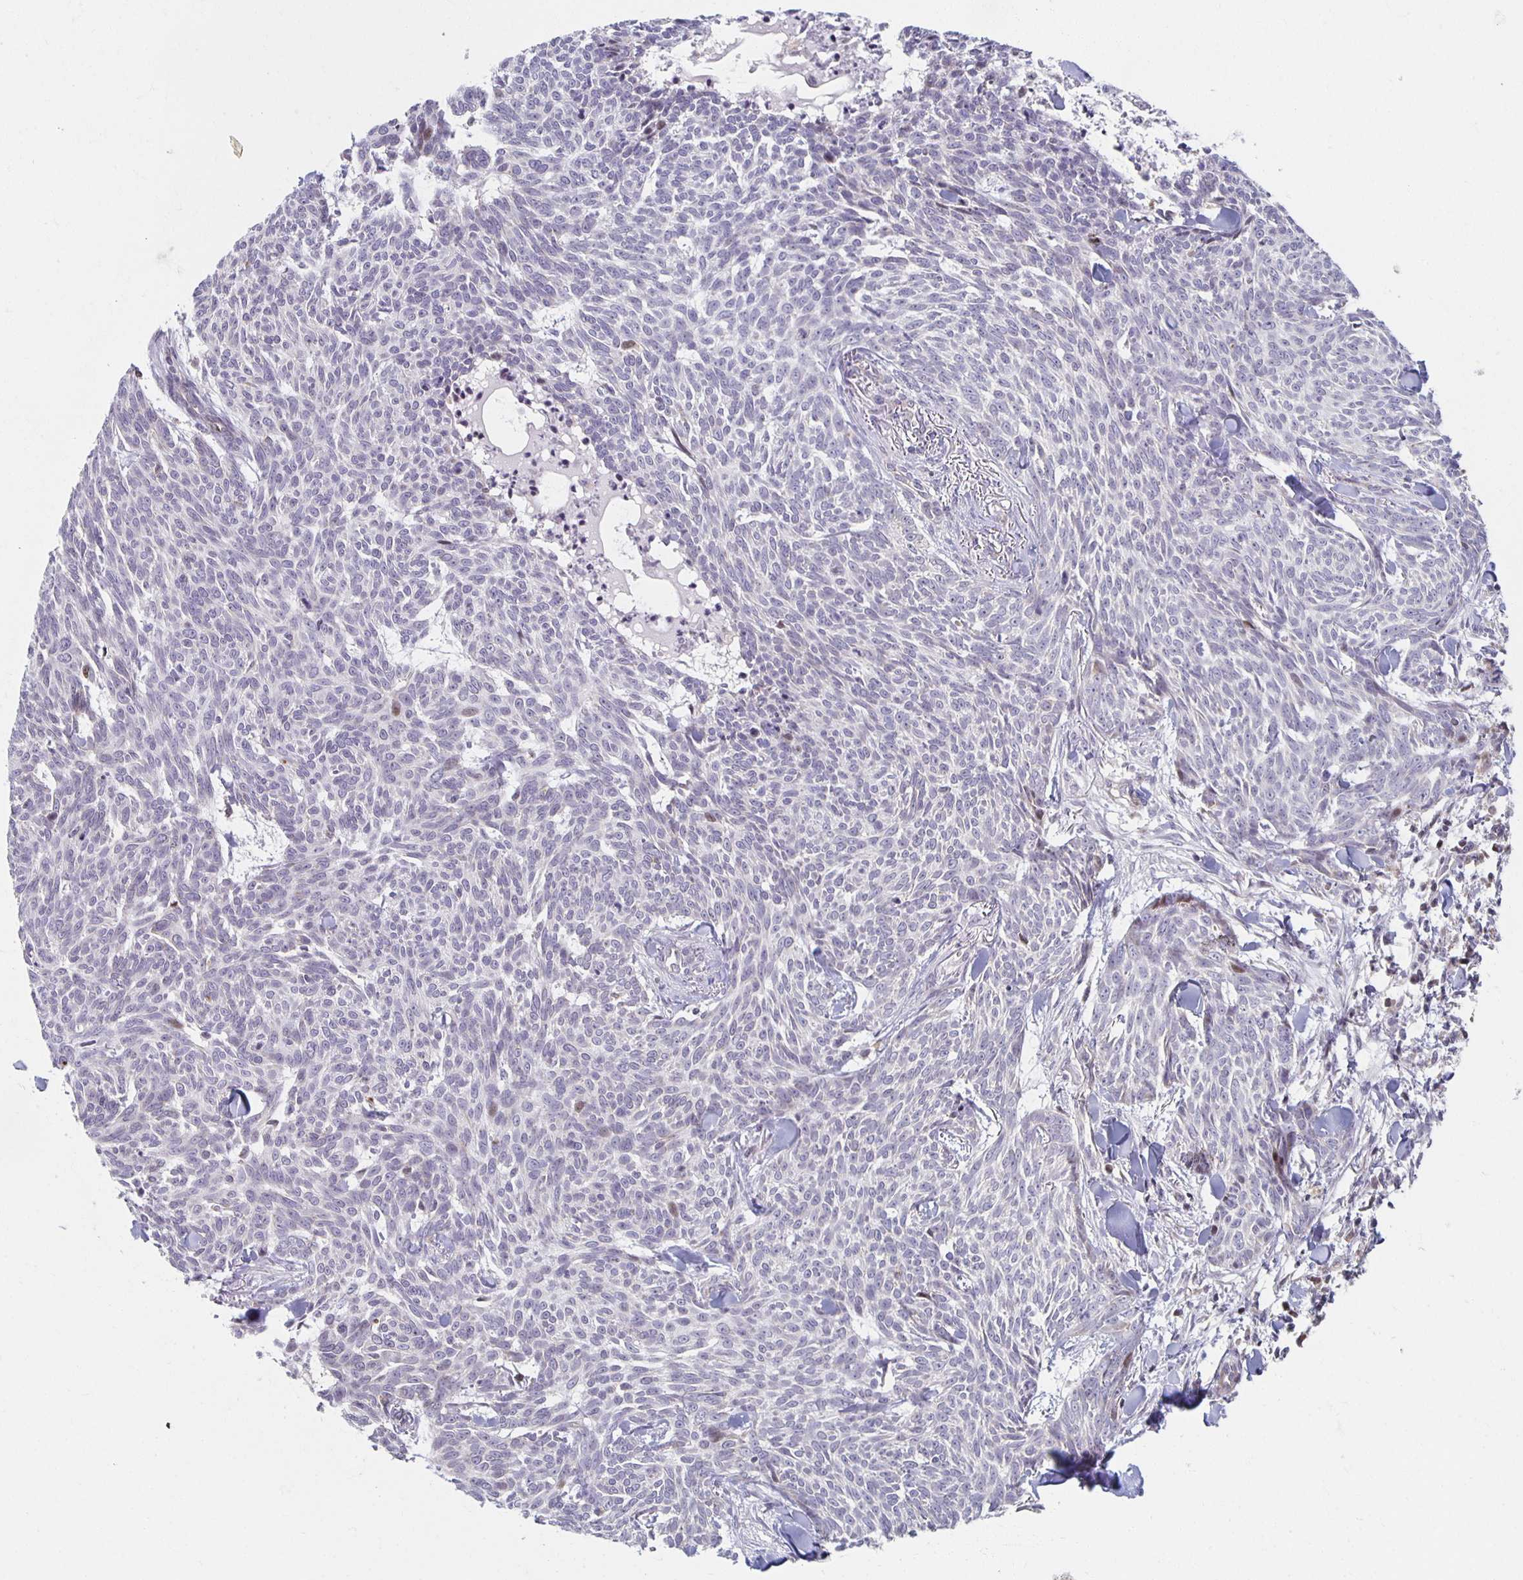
{"staining": {"intensity": "negative", "quantity": "none", "location": "none"}, "tissue": "skin cancer", "cell_type": "Tumor cells", "image_type": "cancer", "snomed": [{"axis": "morphology", "description": "Basal cell carcinoma"}, {"axis": "topography", "description": "Skin"}], "caption": "Immunohistochemistry of human skin cancer shows no staining in tumor cells.", "gene": "HCFC1R1", "patient": {"sex": "female", "age": 93}}